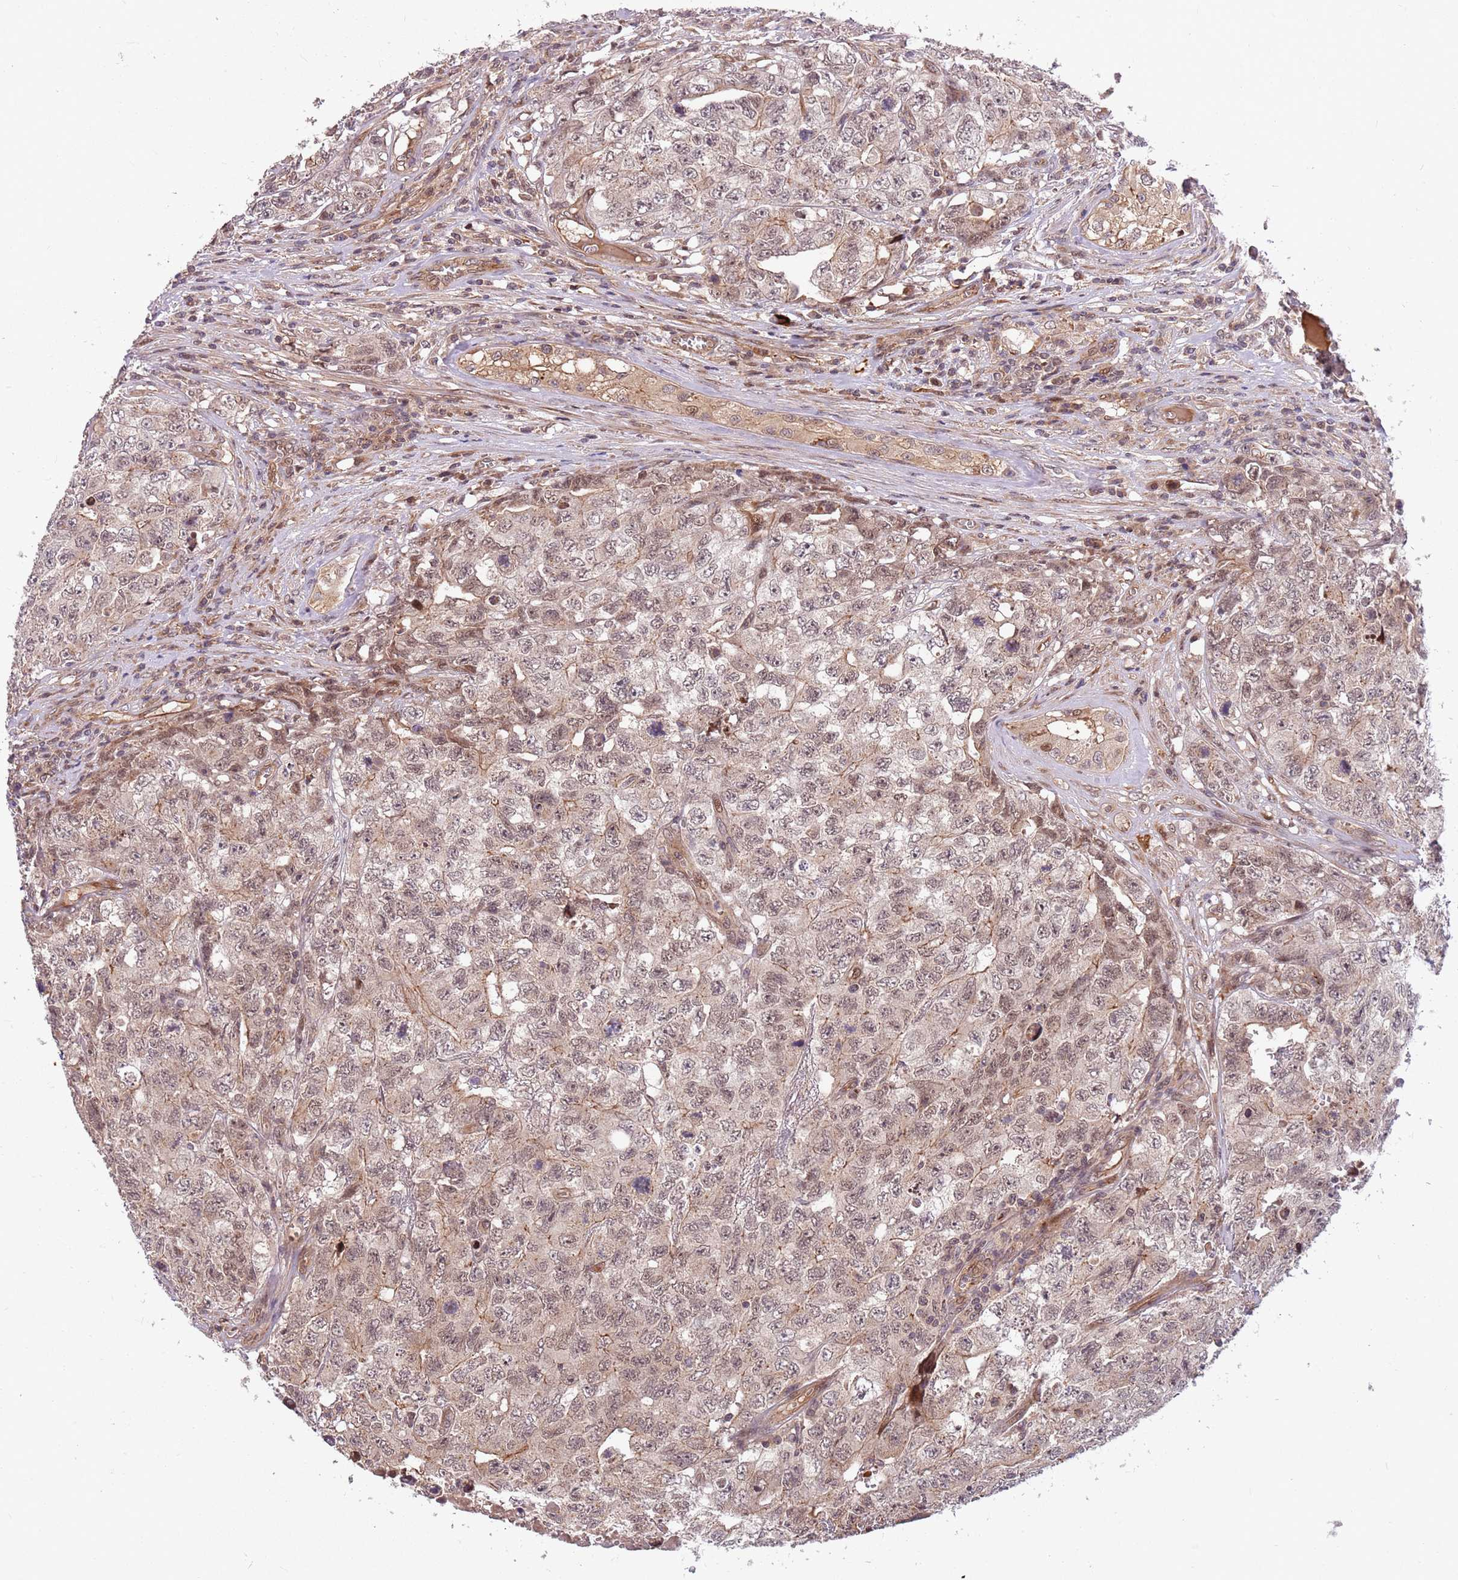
{"staining": {"intensity": "weak", "quantity": "25%-75%", "location": "nuclear"}, "tissue": "testis cancer", "cell_type": "Tumor cells", "image_type": "cancer", "snomed": [{"axis": "morphology", "description": "Carcinoma, Embryonal, NOS"}, {"axis": "topography", "description": "Testis"}], "caption": "A micrograph of embryonal carcinoma (testis) stained for a protein demonstrates weak nuclear brown staining in tumor cells.", "gene": "HAUS3", "patient": {"sex": "male", "age": 31}}